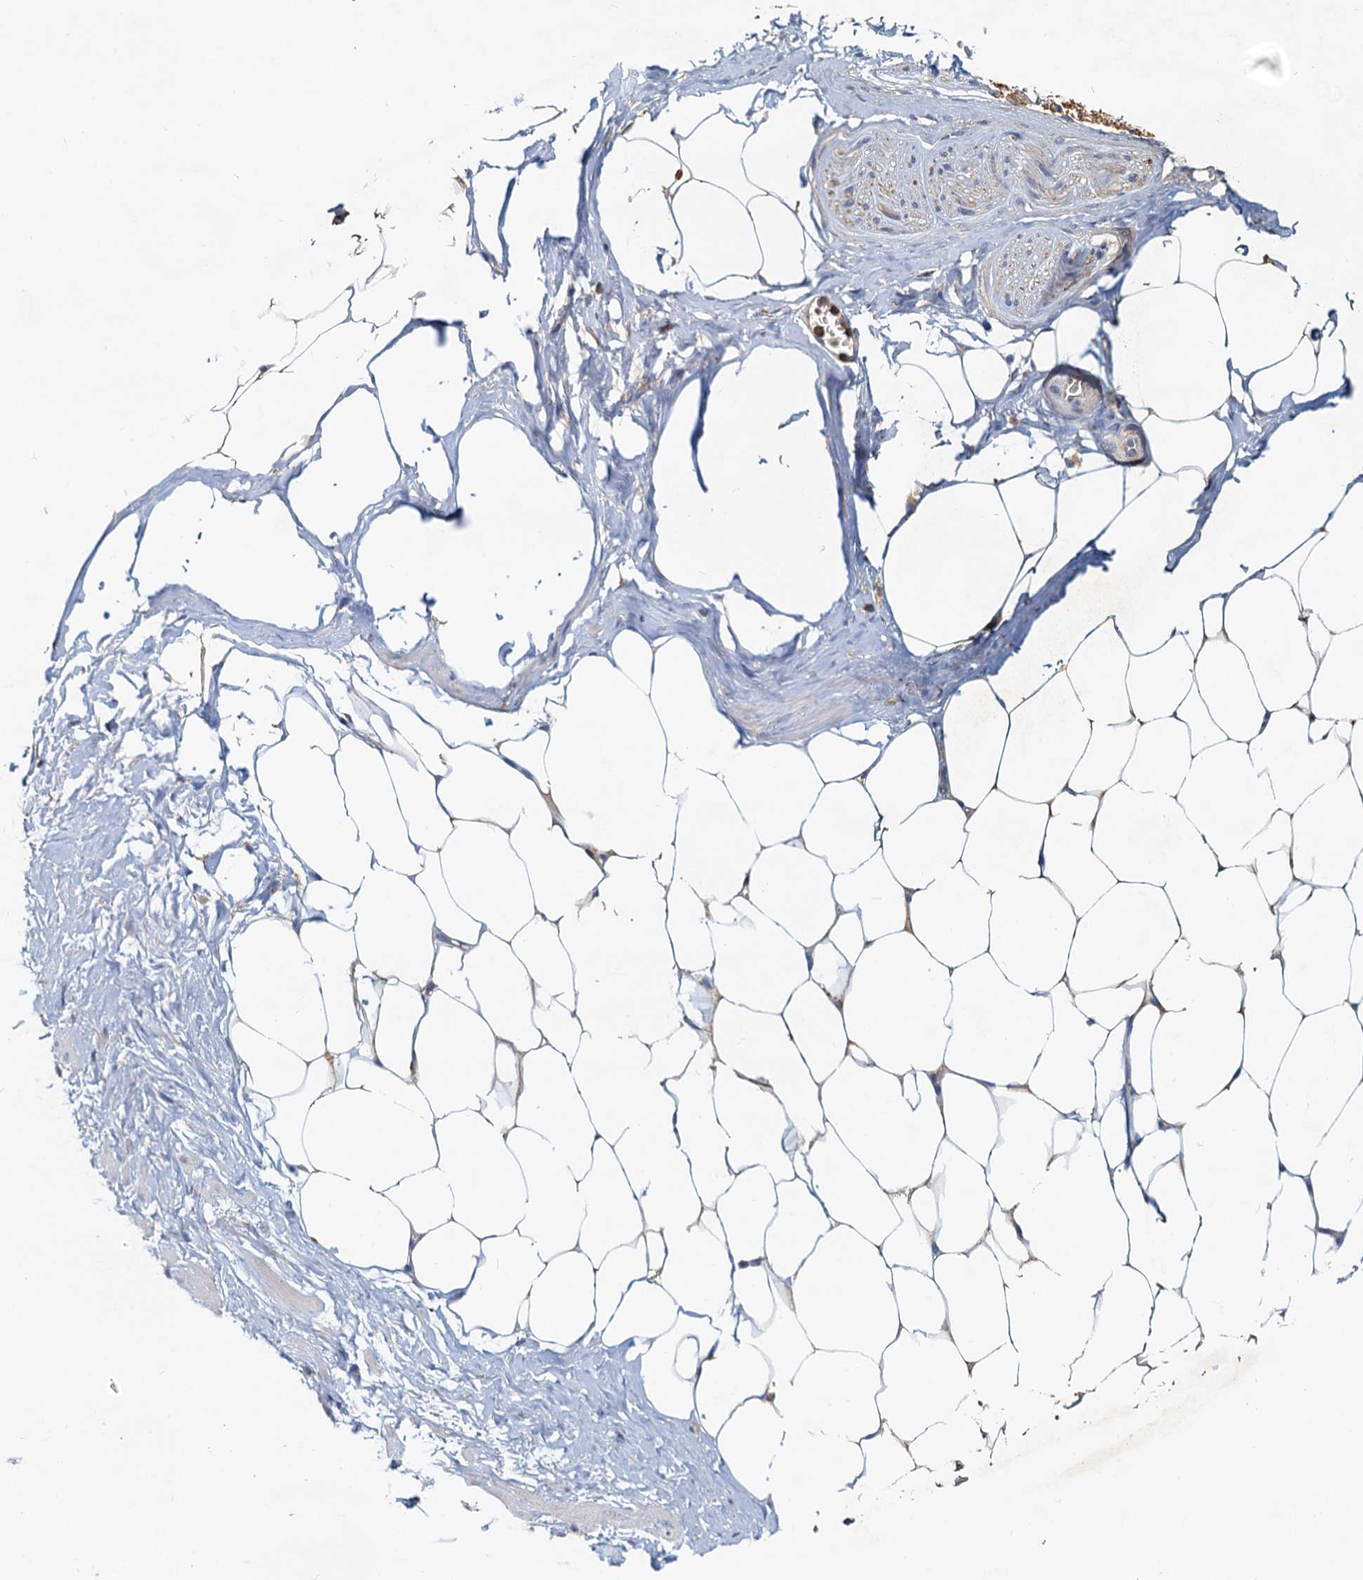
{"staining": {"intensity": "weak", "quantity": ">75%", "location": "cytoplasmic/membranous"}, "tissue": "adipose tissue", "cell_type": "Adipocytes", "image_type": "normal", "snomed": [{"axis": "morphology", "description": "Normal tissue, NOS"}, {"axis": "morphology", "description": "Adenocarcinoma, Low grade"}, {"axis": "topography", "description": "Prostate"}, {"axis": "topography", "description": "Peripheral nerve tissue"}], "caption": "Benign adipose tissue demonstrates weak cytoplasmic/membranous expression in approximately >75% of adipocytes, visualized by immunohistochemistry. Using DAB (3,3'-diaminobenzidine) (brown) and hematoxylin (blue) stains, captured at high magnification using brightfield microscopy.", "gene": "TOLLIP", "patient": {"sex": "male", "age": 63}}